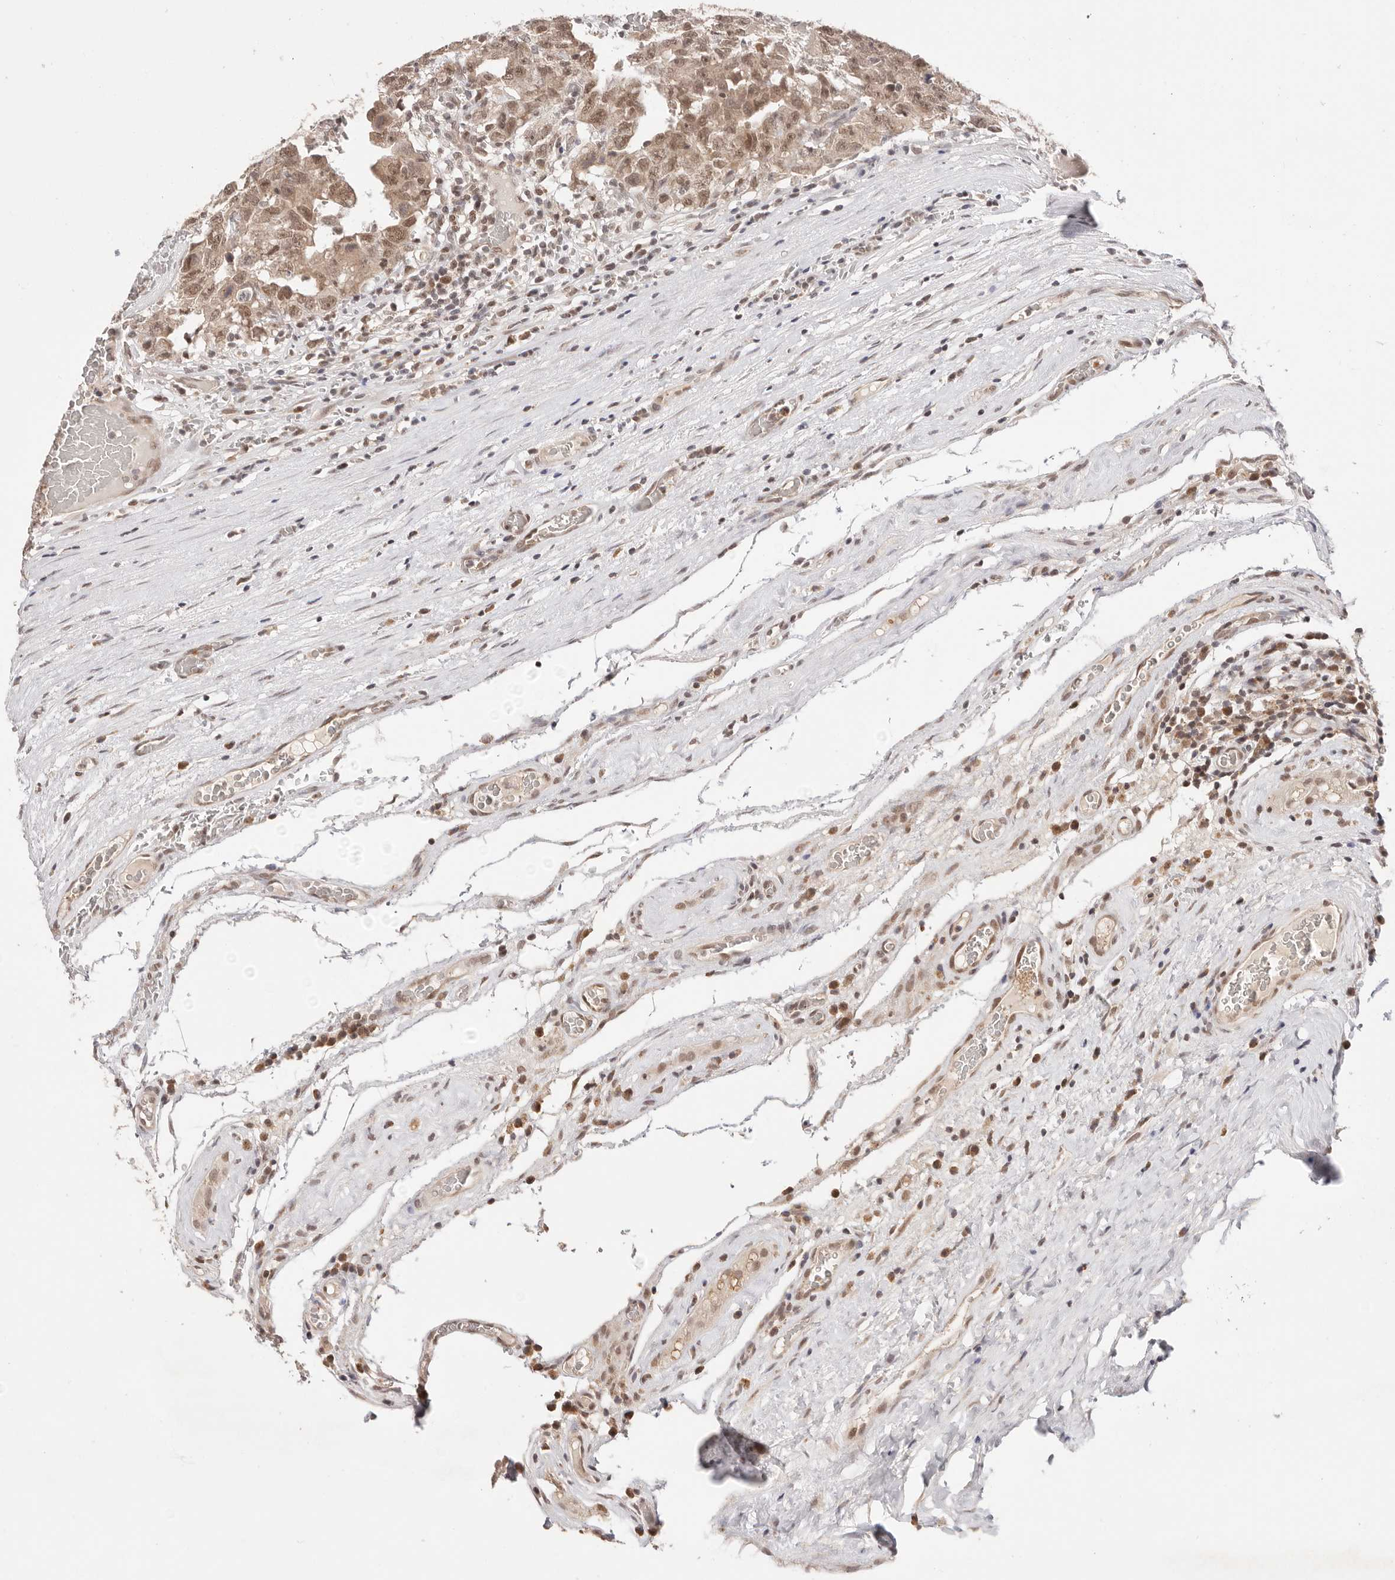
{"staining": {"intensity": "moderate", "quantity": ">75%", "location": "nuclear"}, "tissue": "testis cancer", "cell_type": "Tumor cells", "image_type": "cancer", "snomed": [{"axis": "morphology", "description": "Carcinoma, Embryonal, NOS"}, {"axis": "topography", "description": "Testis"}], "caption": "Protein expression analysis of embryonal carcinoma (testis) demonstrates moderate nuclear positivity in approximately >75% of tumor cells.", "gene": "RFC3", "patient": {"sex": "male", "age": 26}}